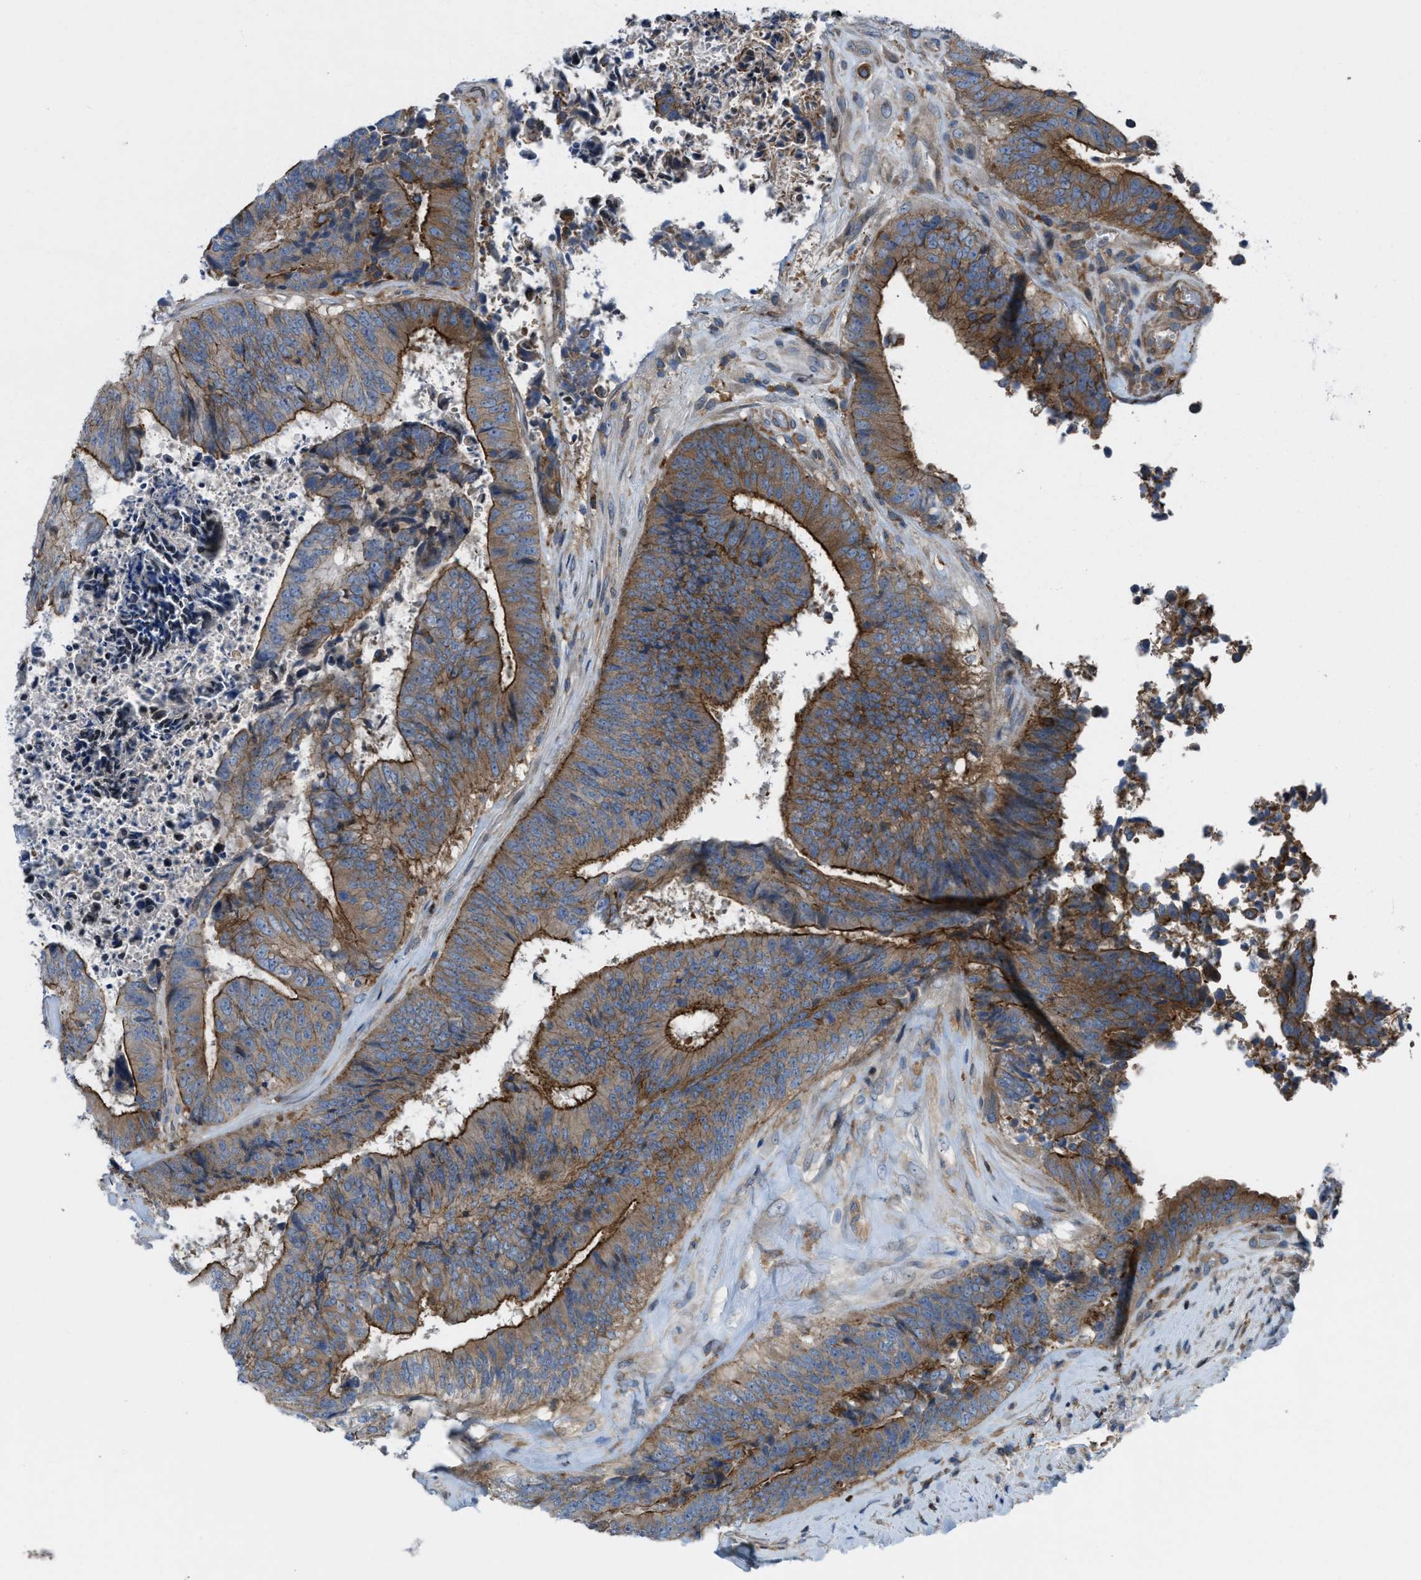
{"staining": {"intensity": "strong", "quantity": ">75%", "location": "cytoplasmic/membranous"}, "tissue": "colorectal cancer", "cell_type": "Tumor cells", "image_type": "cancer", "snomed": [{"axis": "morphology", "description": "Adenocarcinoma, NOS"}, {"axis": "topography", "description": "Rectum"}], "caption": "Human colorectal cancer (adenocarcinoma) stained with a brown dye demonstrates strong cytoplasmic/membranous positive expression in about >75% of tumor cells.", "gene": "MYO18A", "patient": {"sex": "male", "age": 72}}